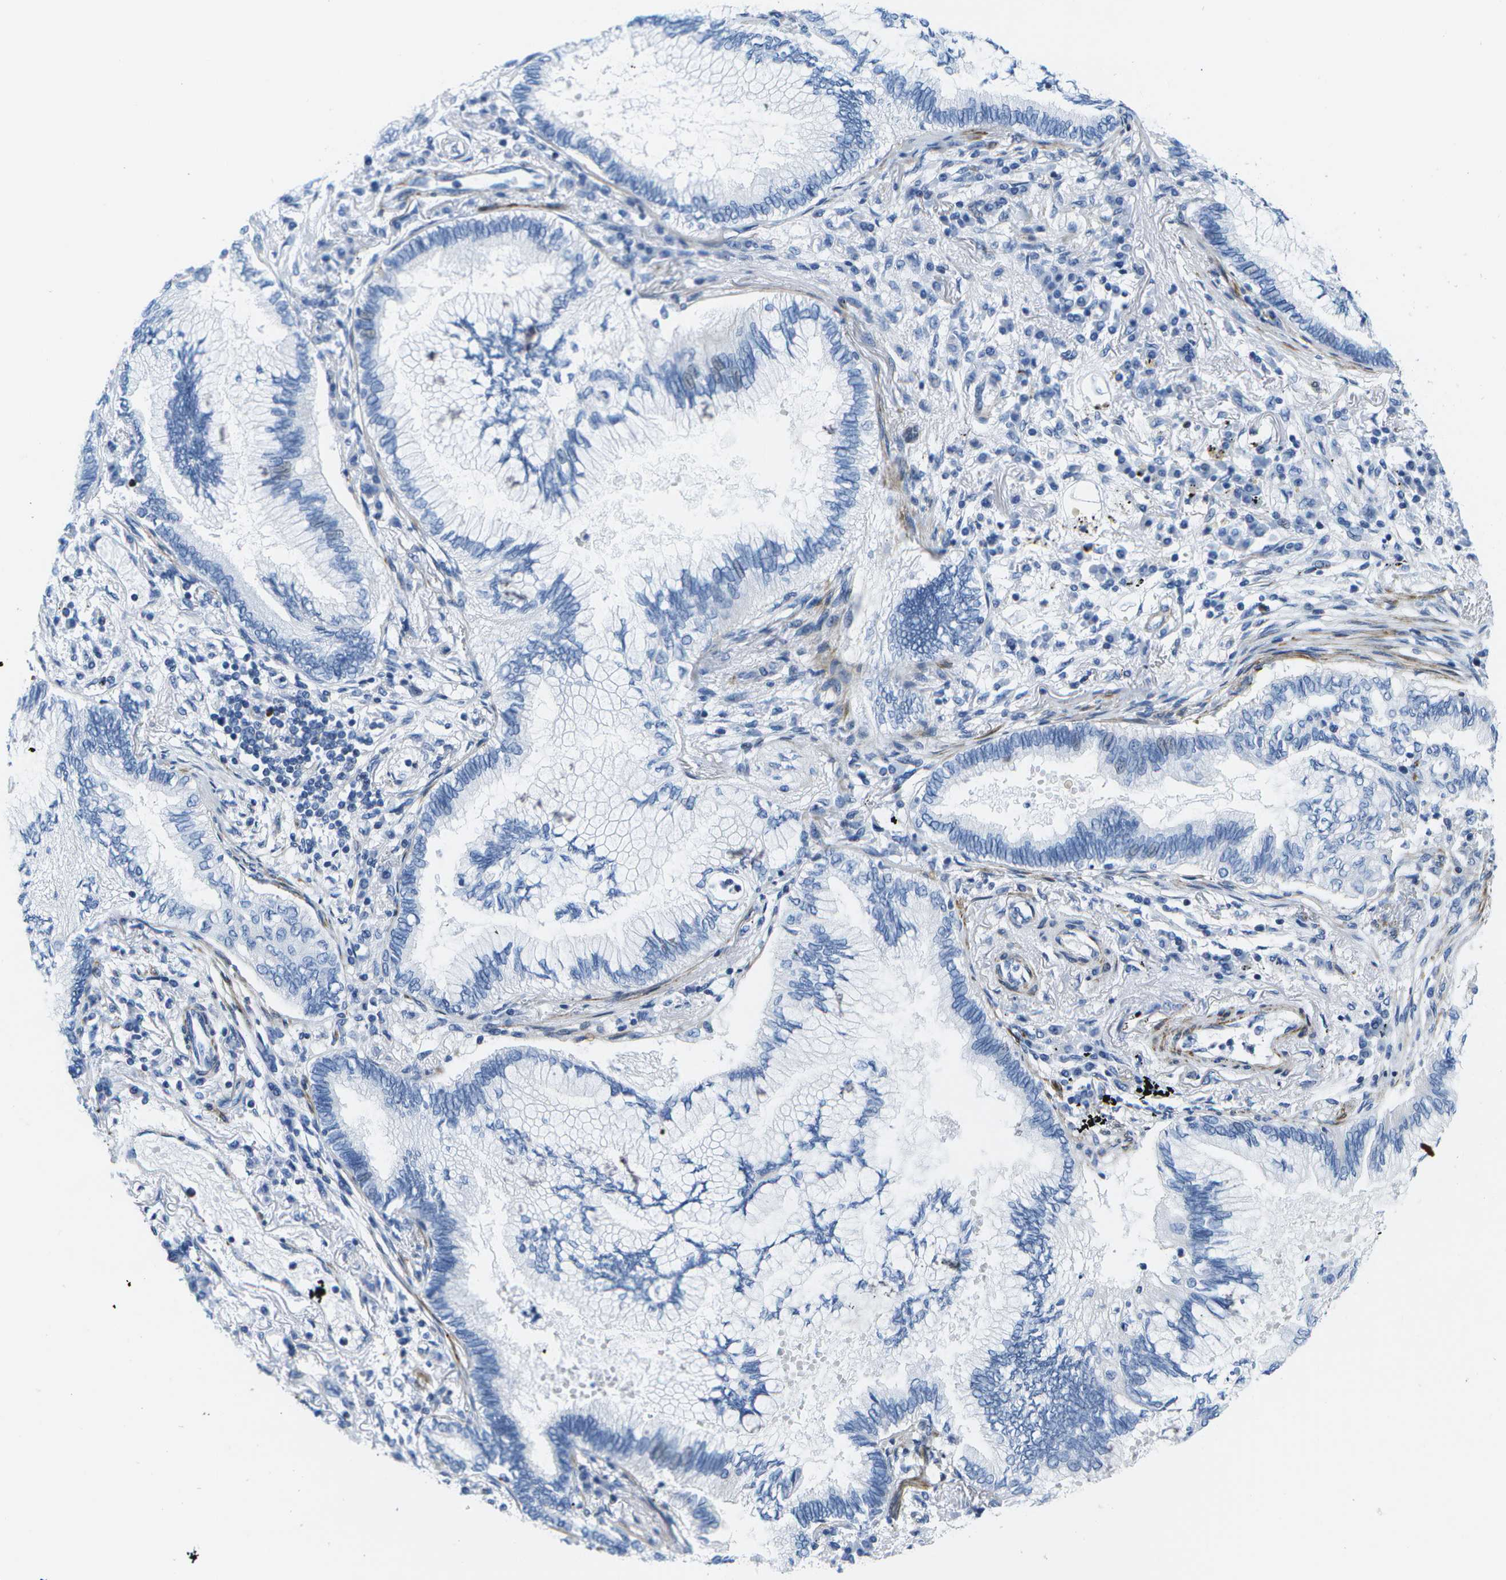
{"staining": {"intensity": "negative", "quantity": "none", "location": "none"}, "tissue": "lung cancer", "cell_type": "Tumor cells", "image_type": "cancer", "snomed": [{"axis": "morphology", "description": "Normal tissue, NOS"}, {"axis": "morphology", "description": "Adenocarcinoma, NOS"}, {"axis": "topography", "description": "Bronchus"}, {"axis": "topography", "description": "Lung"}], "caption": "DAB (3,3'-diaminobenzidine) immunohistochemical staining of lung cancer (adenocarcinoma) exhibits no significant positivity in tumor cells.", "gene": "ADGRG6", "patient": {"sex": "female", "age": 70}}